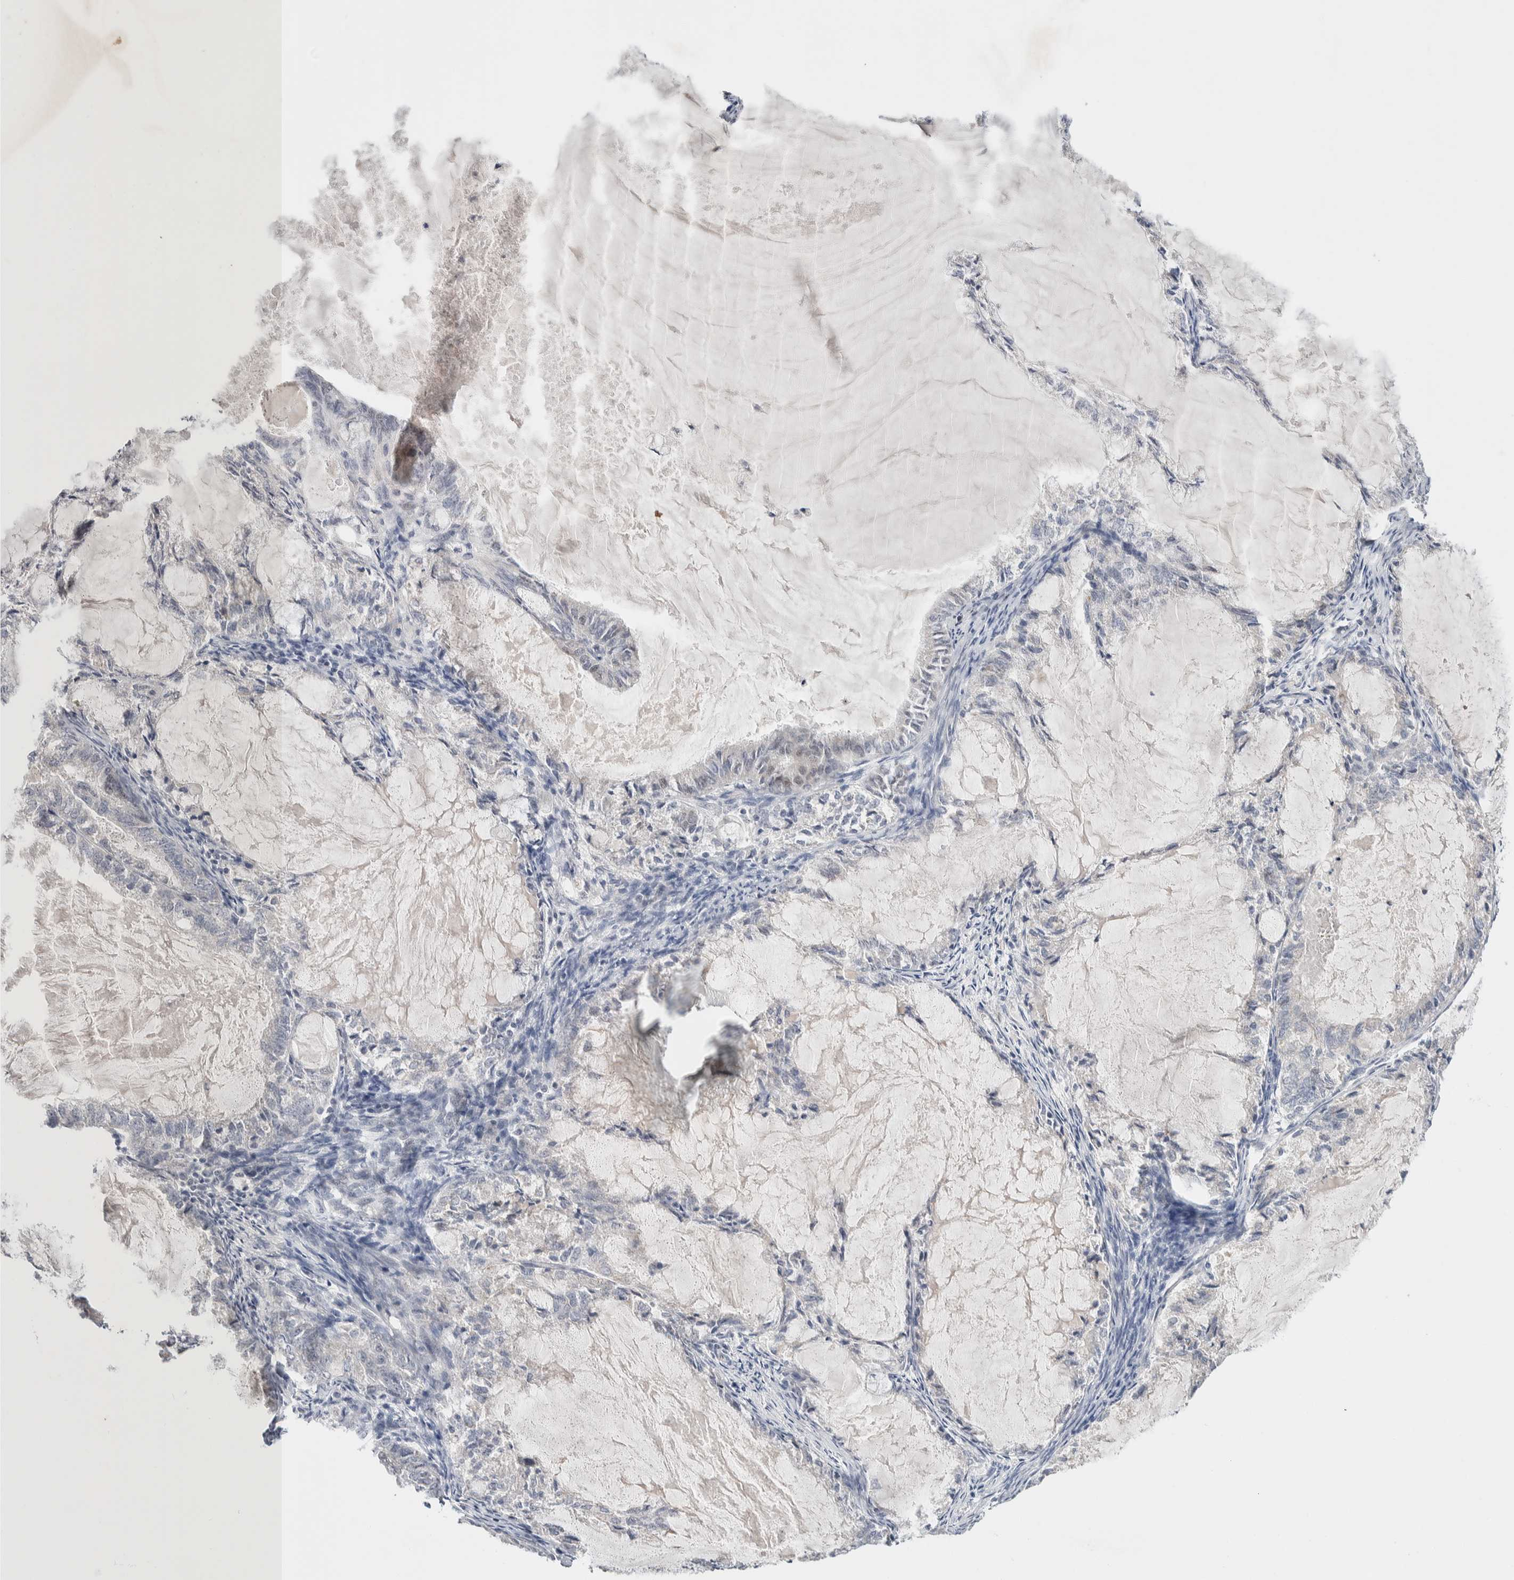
{"staining": {"intensity": "negative", "quantity": "none", "location": "none"}, "tissue": "endometrial cancer", "cell_type": "Tumor cells", "image_type": "cancer", "snomed": [{"axis": "morphology", "description": "Adenocarcinoma, NOS"}, {"axis": "topography", "description": "Endometrium"}], "caption": "Human adenocarcinoma (endometrial) stained for a protein using immunohistochemistry (IHC) displays no staining in tumor cells.", "gene": "CRAT", "patient": {"sex": "female", "age": 86}}